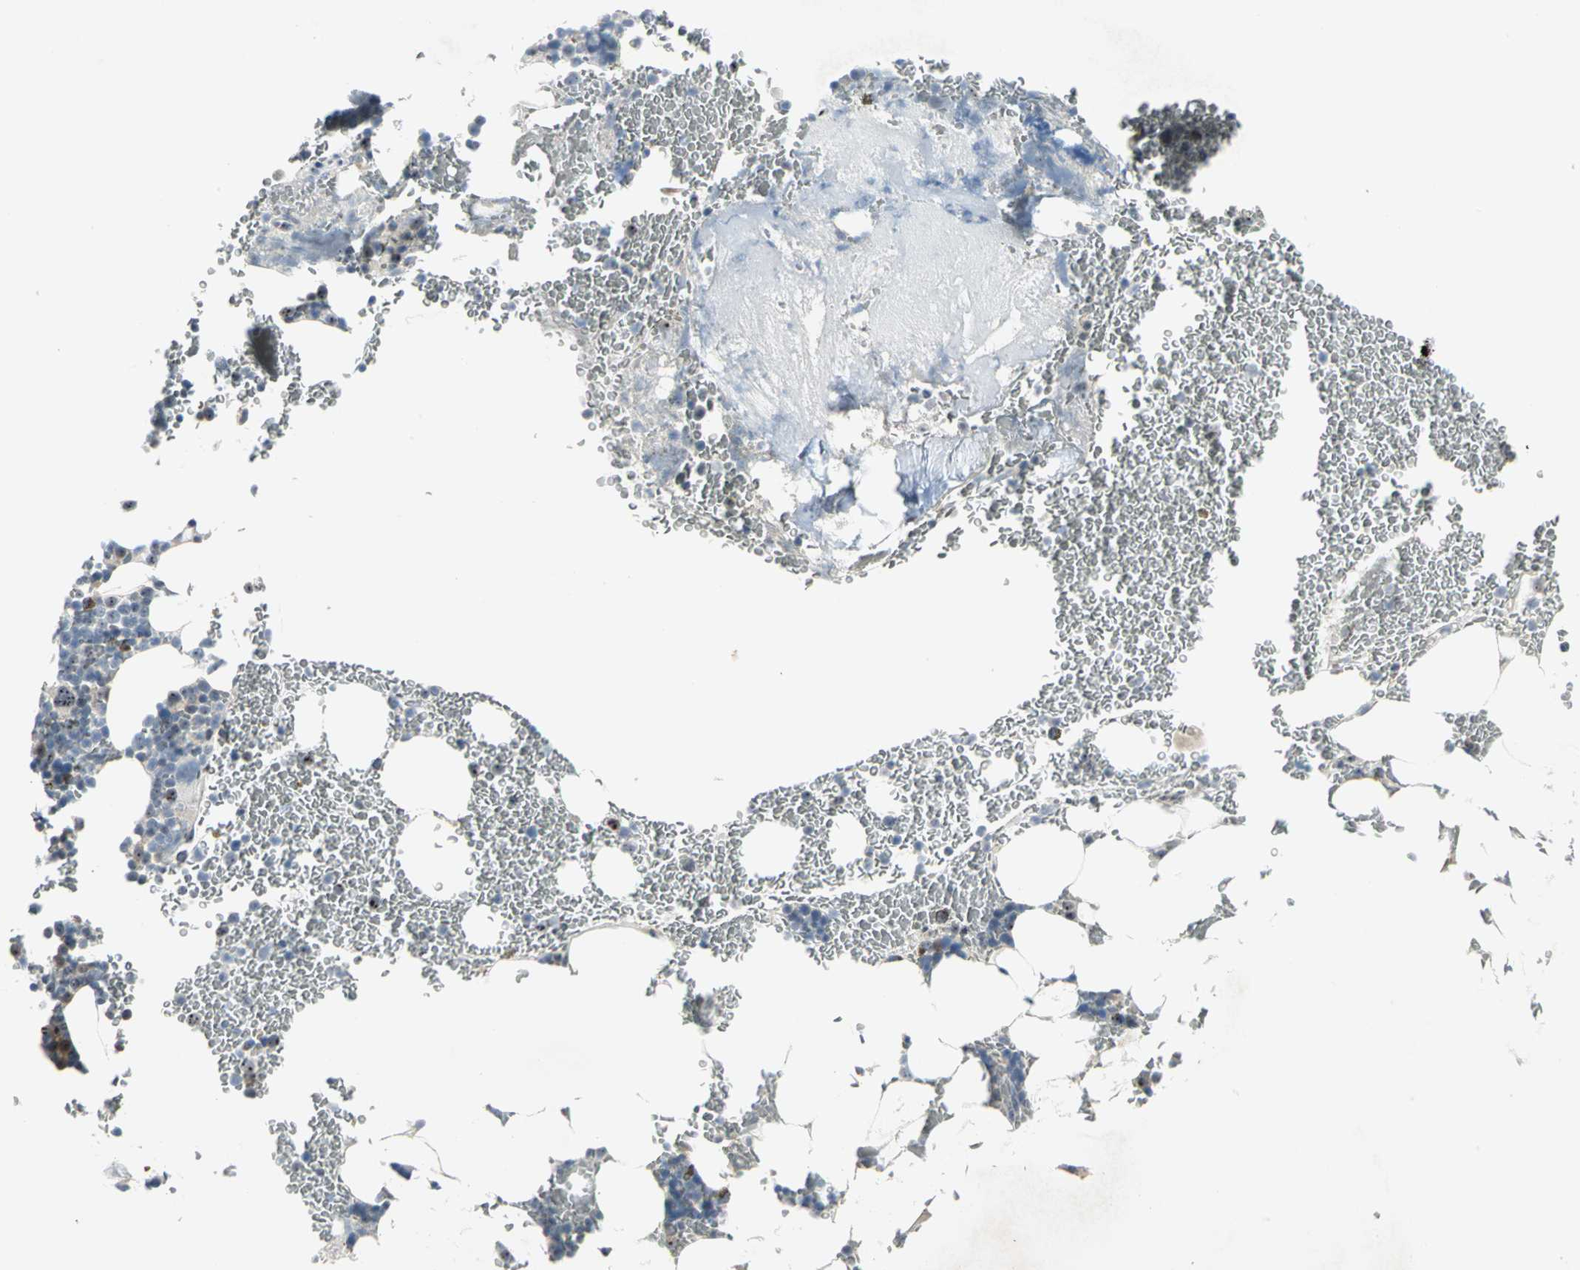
{"staining": {"intensity": "strong", "quantity": "25%-75%", "location": "nuclear"}, "tissue": "bone marrow", "cell_type": "Hematopoietic cells", "image_type": "normal", "snomed": [{"axis": "morphology", "description": "Normal tissue, NOS"}, {"axis": "topography", "description": "Bone marrow"}], "caption": "Normal bone marrow shows strong nuclear positivity in approximately 25%-75% of hematopoietic cells, visualized by immunohistochemistry.", "gene": "MYBBP1A", "patient": {"sex": "female", "age": 73}}